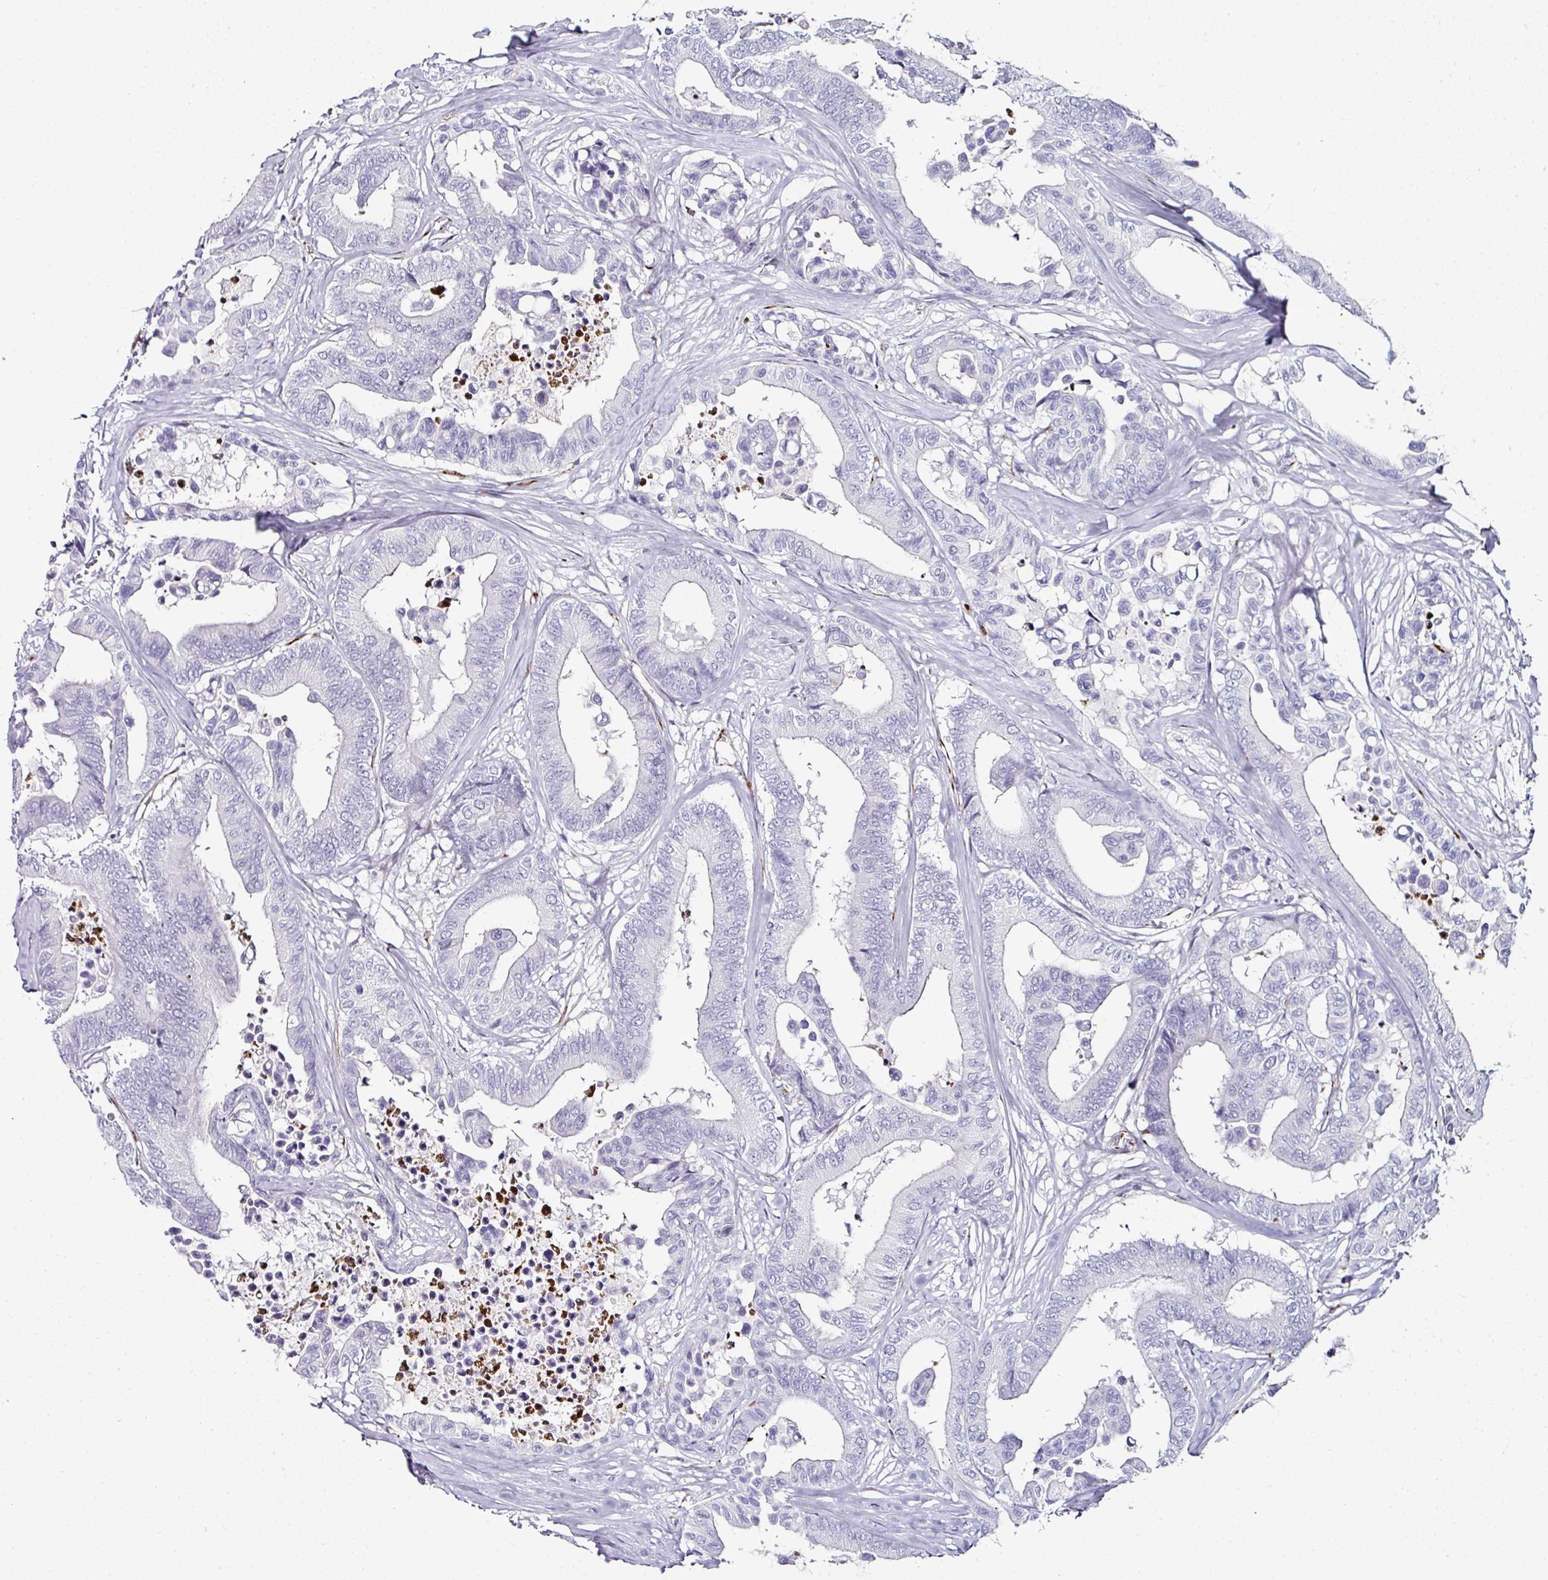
{"staining": {"intensity": "negative", "quantity": "none", "location": "none"}, "tissue": "colorectal cancer", "cell_type": "Tumor cells", "image_type": "cancer", "snomed": [{"axis": "morphology", "description": "Normal tissue, NOS"}, {"axis": "morphology", "description": "Adenocarcinoma, NOS"}, {"axis": "topography", "description": "Colon"}], "caption": "This is a image of IHC staining of colorectal cancer, which shows no staining in tumor cells.", "gene": "TMPRSS9", "patient": {"sex": "male", "age": 82}}